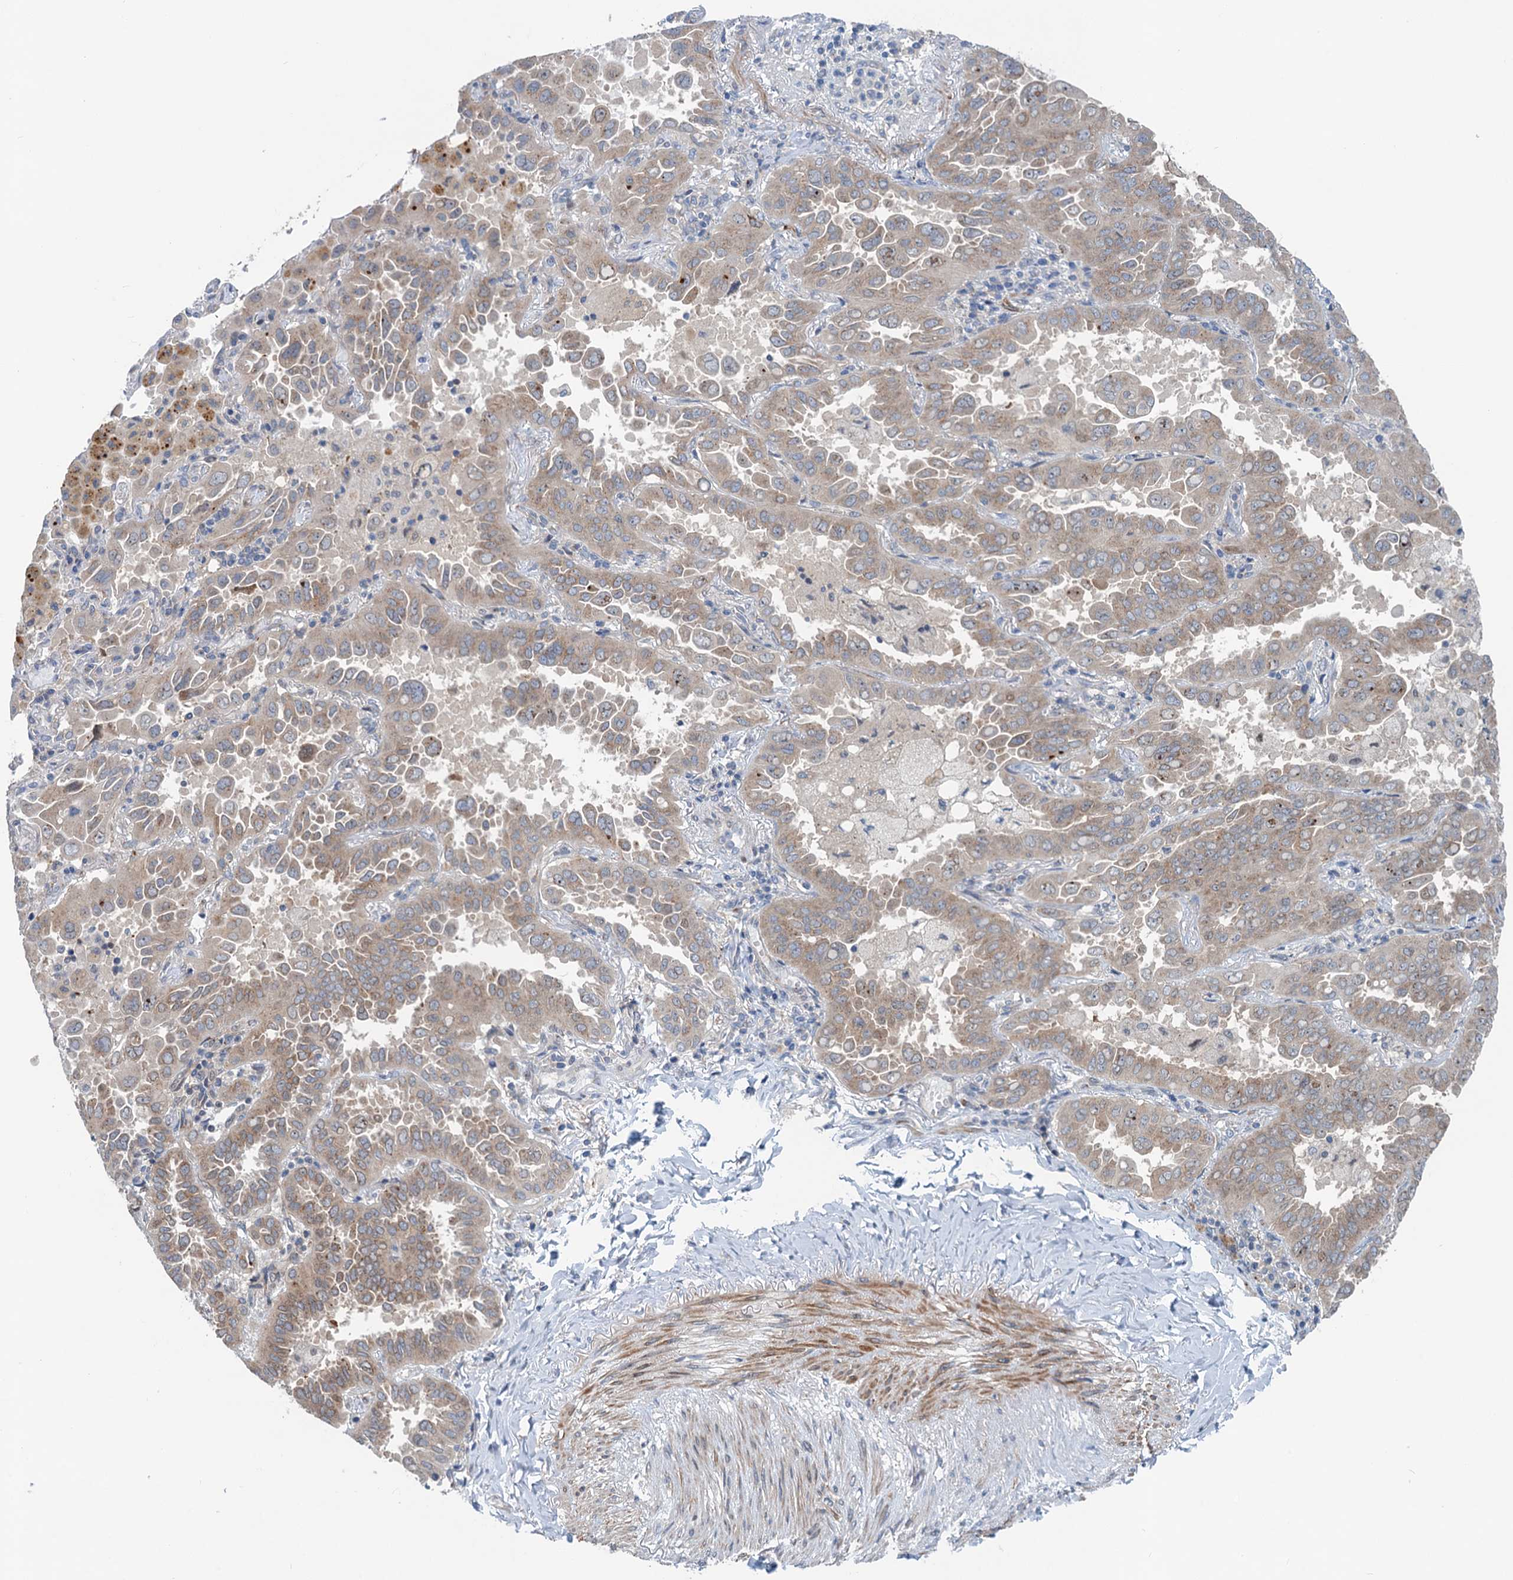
{"staining": {"intensity": "weak", "quantity": ">75%", "location": "cytoplasmic/membranous"}, "tissue": "lung cancer", "cell_type": "Tumor cells", "image_type": "cancer", "snomed": [{"axis": "morphology", "description": "Adenocarcinoma, NOS"}, {"axis": "topography", "description": "Lung"}], "caption": "A low amount of weak cytoplasmic/membranous expression is identified in approximately >75% of tumor cells in lung adenocarcinoma tissue. Using DAB (brown) and hematoxylin (blue) stains, captured at high magnification using brightfield microscopy.", "gene": "DYNC2I2", "patient": {"sex": "male", "age": 64}}